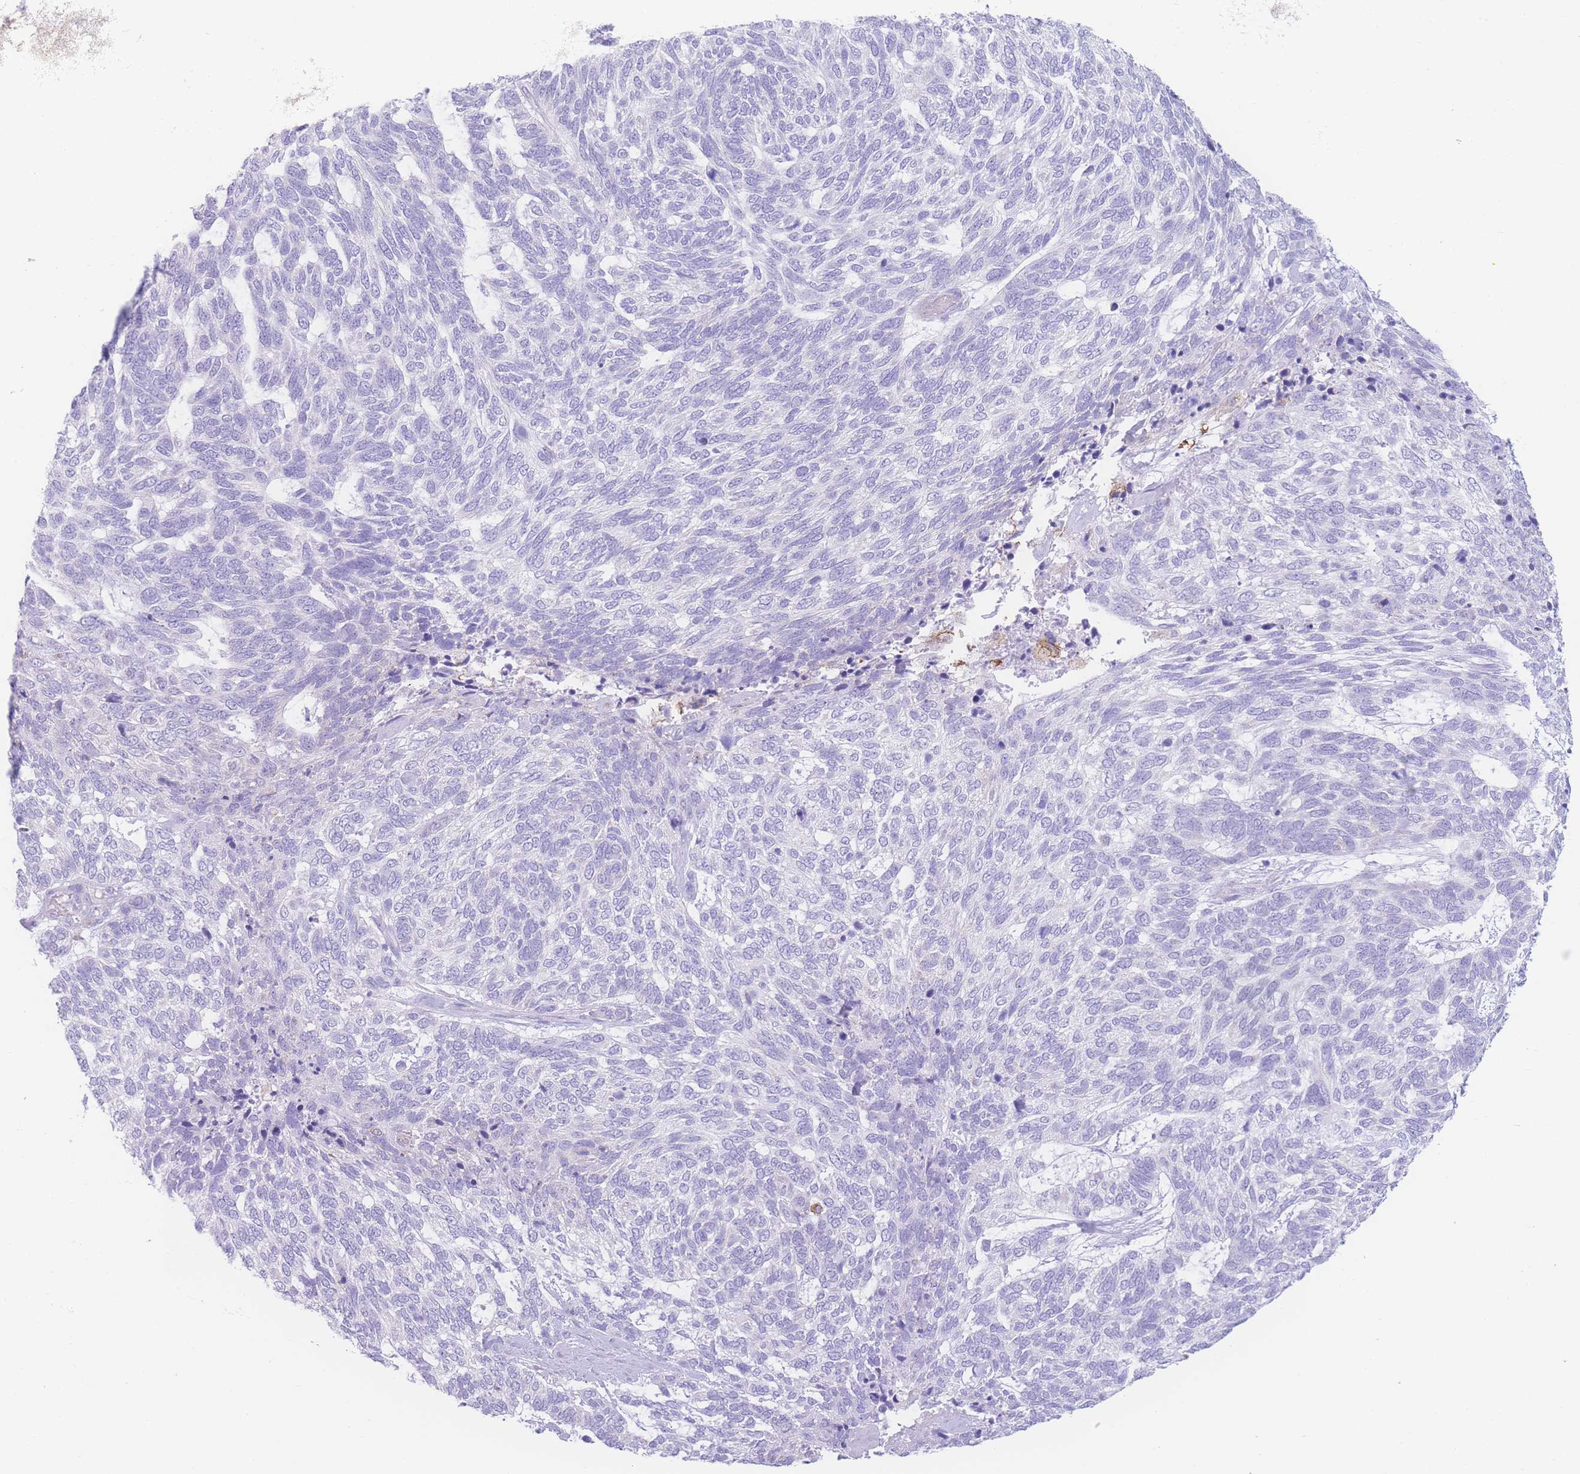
{"staining": {"intensity": "negative", "quantity": "none", "location": "none"}, "tissue": "skin cancer", "cell_type": "Tumor cells", "image_type": "cancer", "snomed": [{"axis": "morphology", "description": "Basal cell carcinoma"}, {"axis": "topography", "description": "Skin"}], "caption": "Immunohistochemical staining of human skin basal cell carcinoma demonstrates no significant staining in tumor cells. (DAB (3,3'-diaminobenzidine) IHC with hematoxylin counter stain).", "gene": "NBEAL1", "patient": {"sex": "female", "age": 65}}